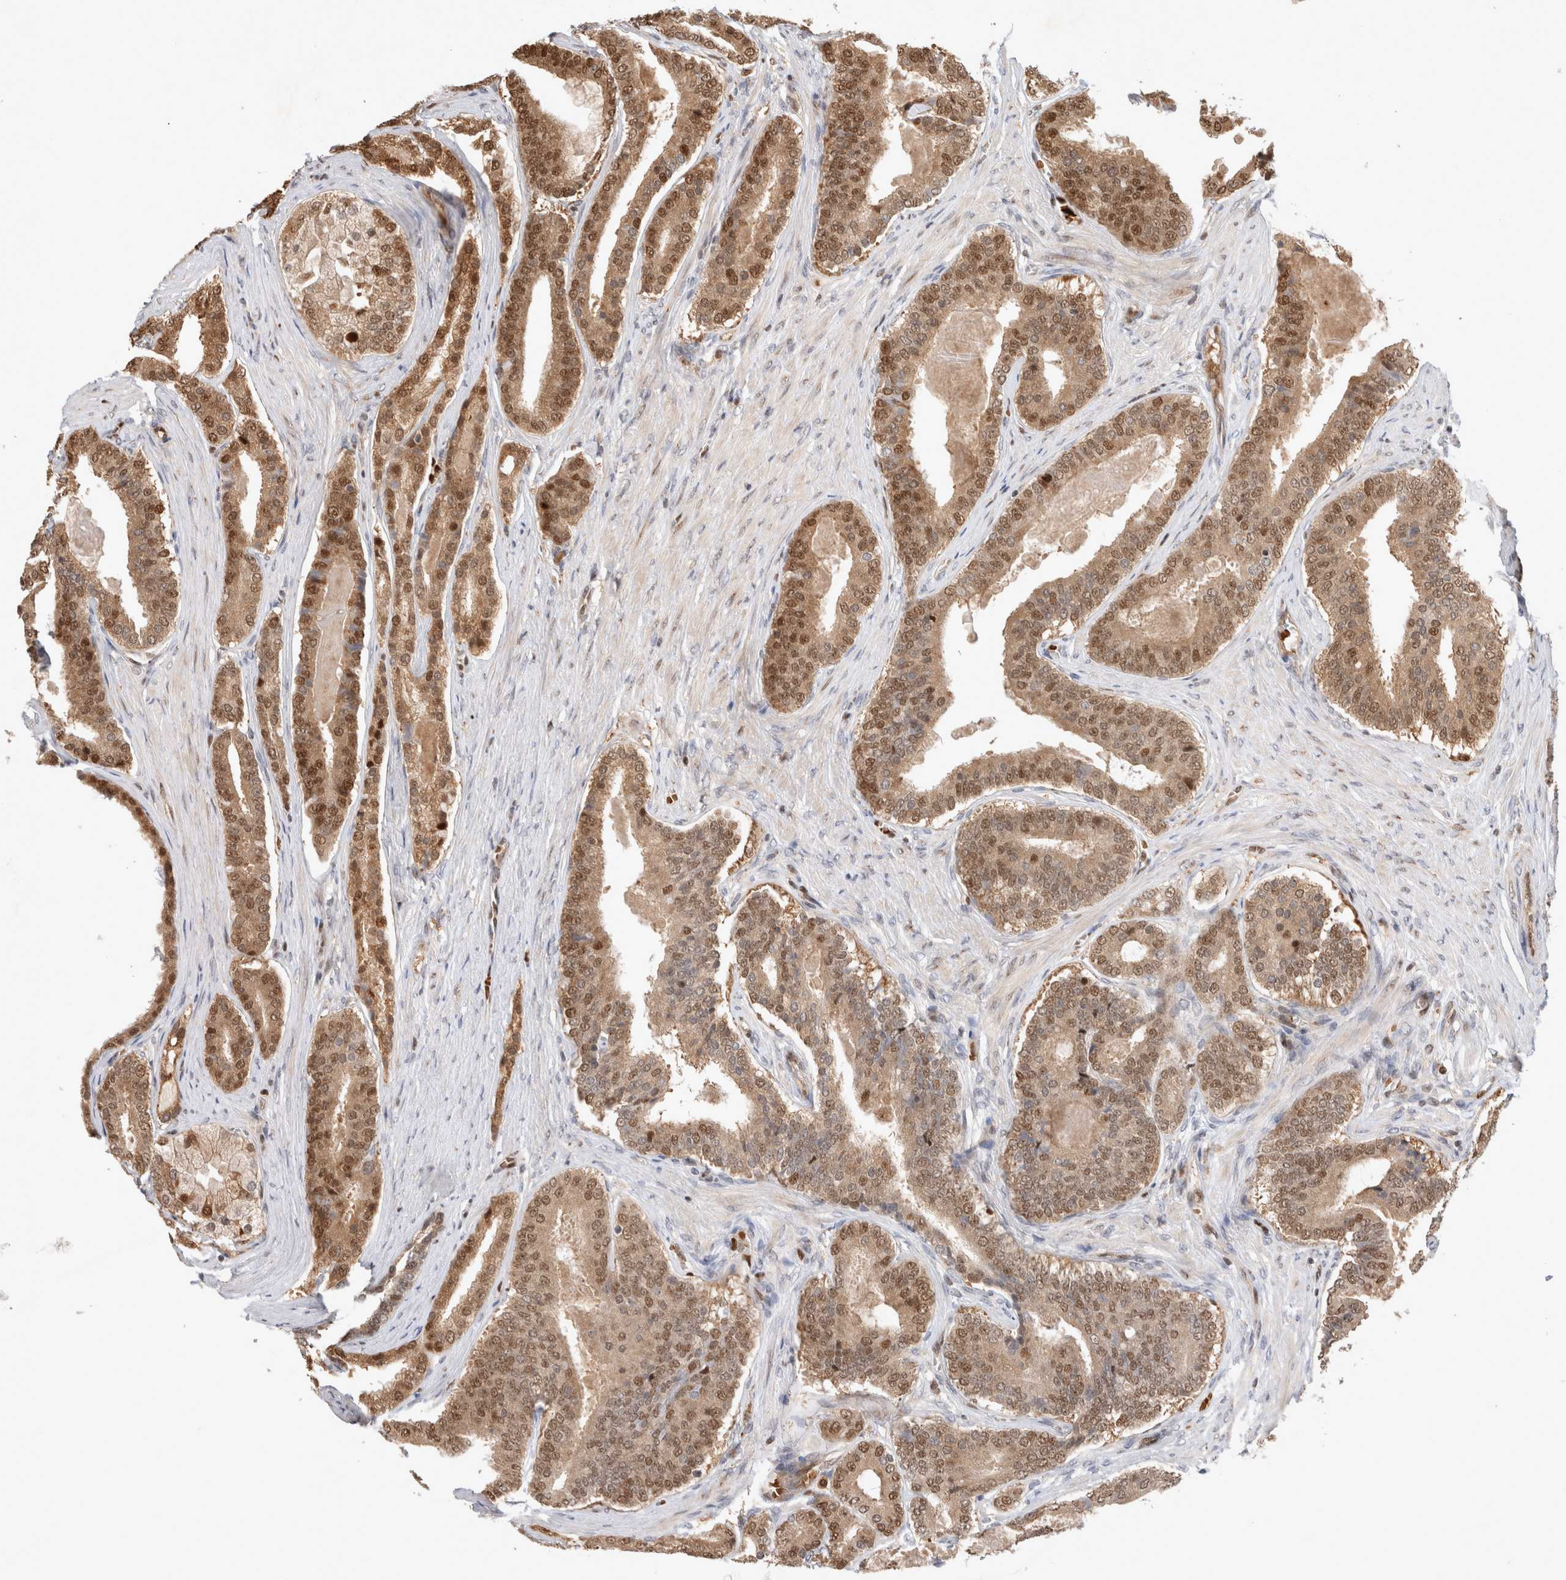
{"staining": {"intensity": "moderate", "quantity": ">75%", "location": "cytoplasmic/membranous,nuclear"}, "tissue": "prostate cancer", "cell_type": "Tumor cells", "image_type": "cancer", "snomed": [{"axis": "morphology", "description": "Adenocarcinoma, High grade"}, {"axis": "topography", "description": "Prostate"}], "caption": "Immunohistochemical staining of human adenocarcinoma (high-grade) (prostate) displays medium levels of moderate cytoplasmic/membranous and nuclear protein expression in about >75% of tumor cells. The protein is stained brown, and the nuclei are stained in blue (DAB IHC with brightfield microscopy, high magnification).", "gene": "OTUD6B", "patient": {"sex": "male", "age": 60}}